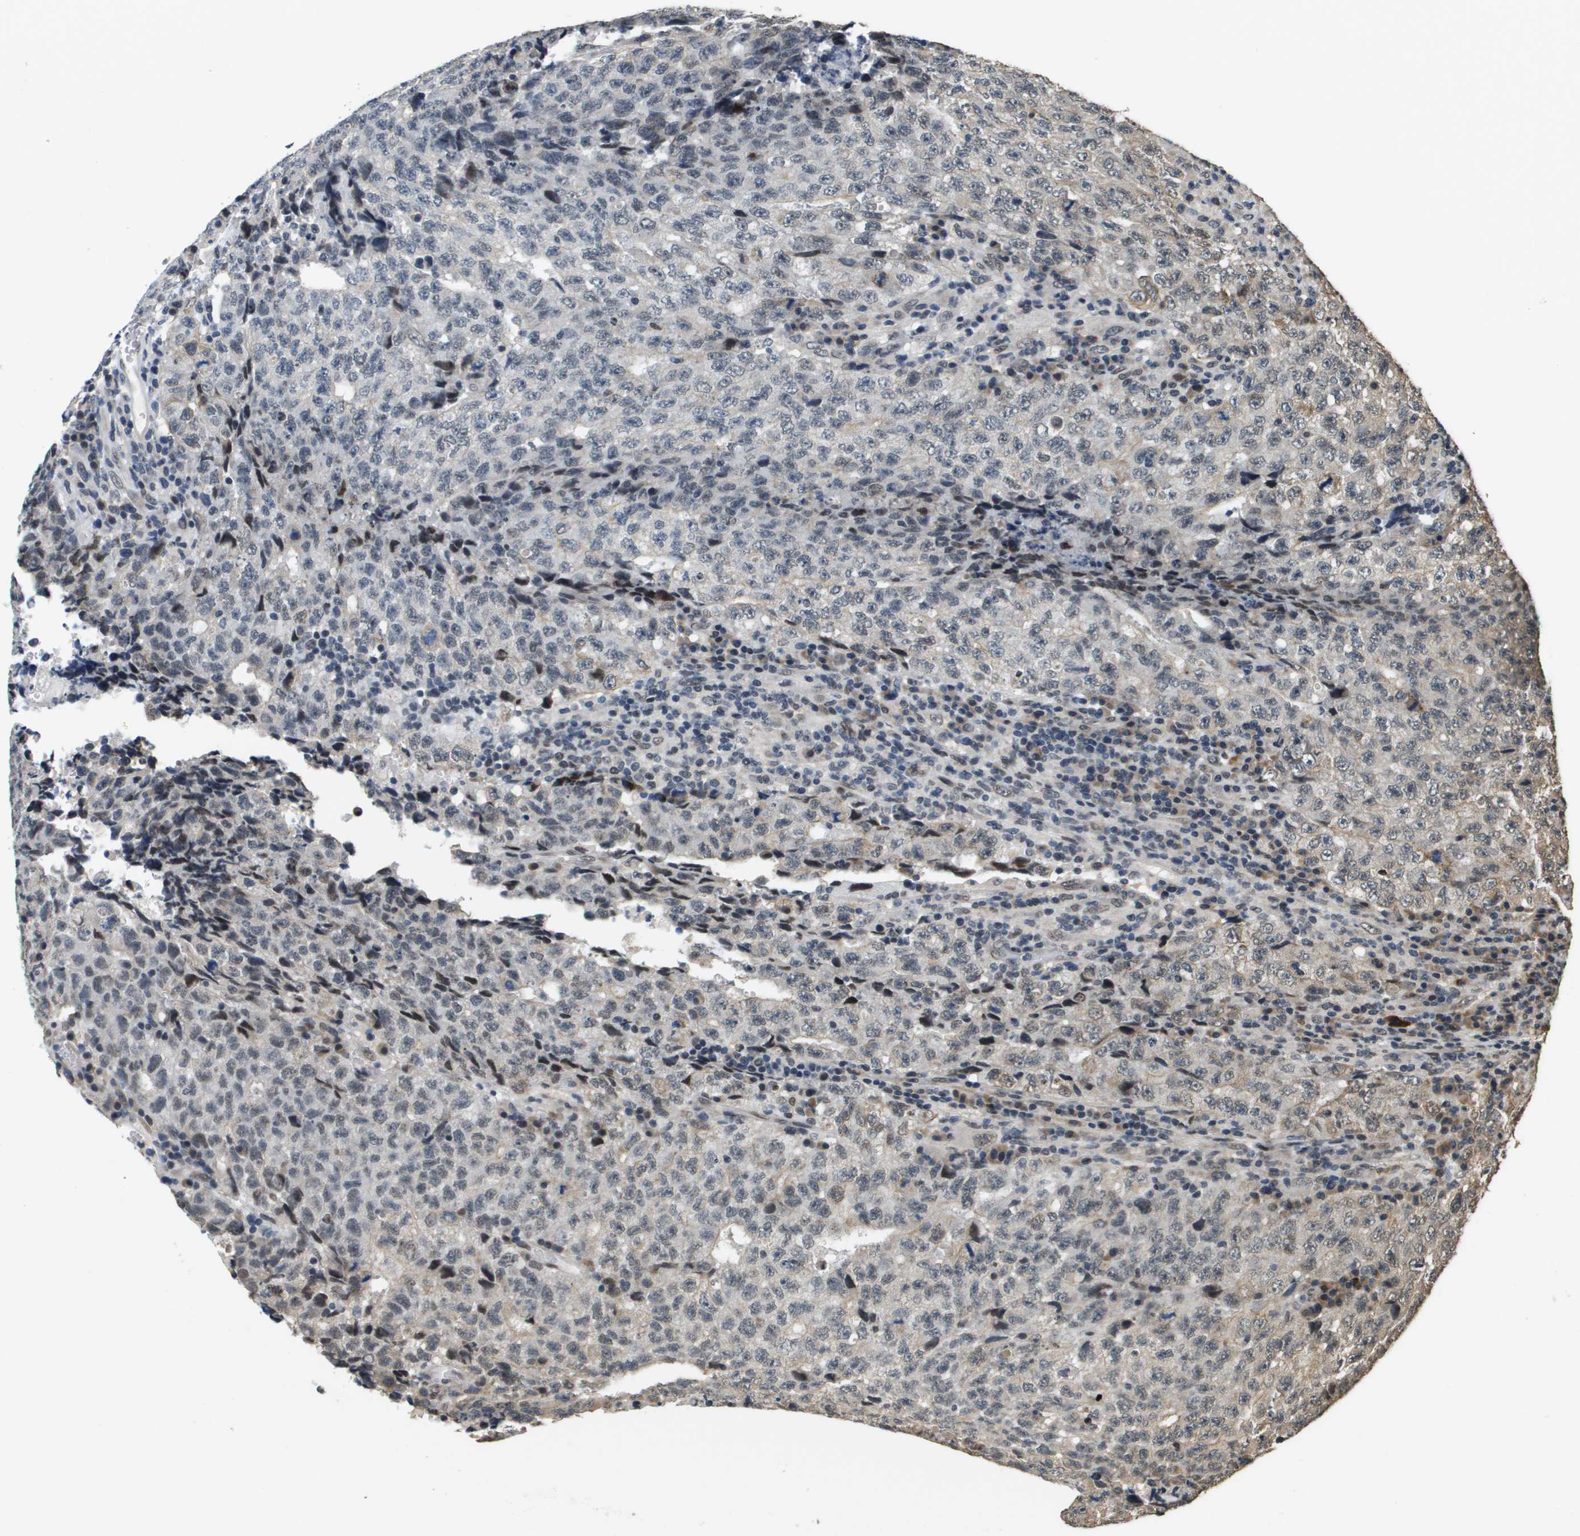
{"staining": {"intensity": "weak", "quantity": "<25%", "location": "nuclear"}, "tissue": "testis cancer", "cell_type": "Tumor cells", "image_type": "cancer", "snomed": [{"axis": "morphology", "description": "Necrosis, NOS"}, {"axis": "morphology", "description": "Carcinoma, Embryonal, NOS"}, {"axis": "topography", "description": "Testis"}], "caption": "IHC histopathology image of human testis cancer stained for a protein (brown), which reveals no positivity in tumor cells. (DAB immunohistochemistry (IHC), high magnification).", "gene": "FANCC", "patient": {"sex": "male", "age": 19}}